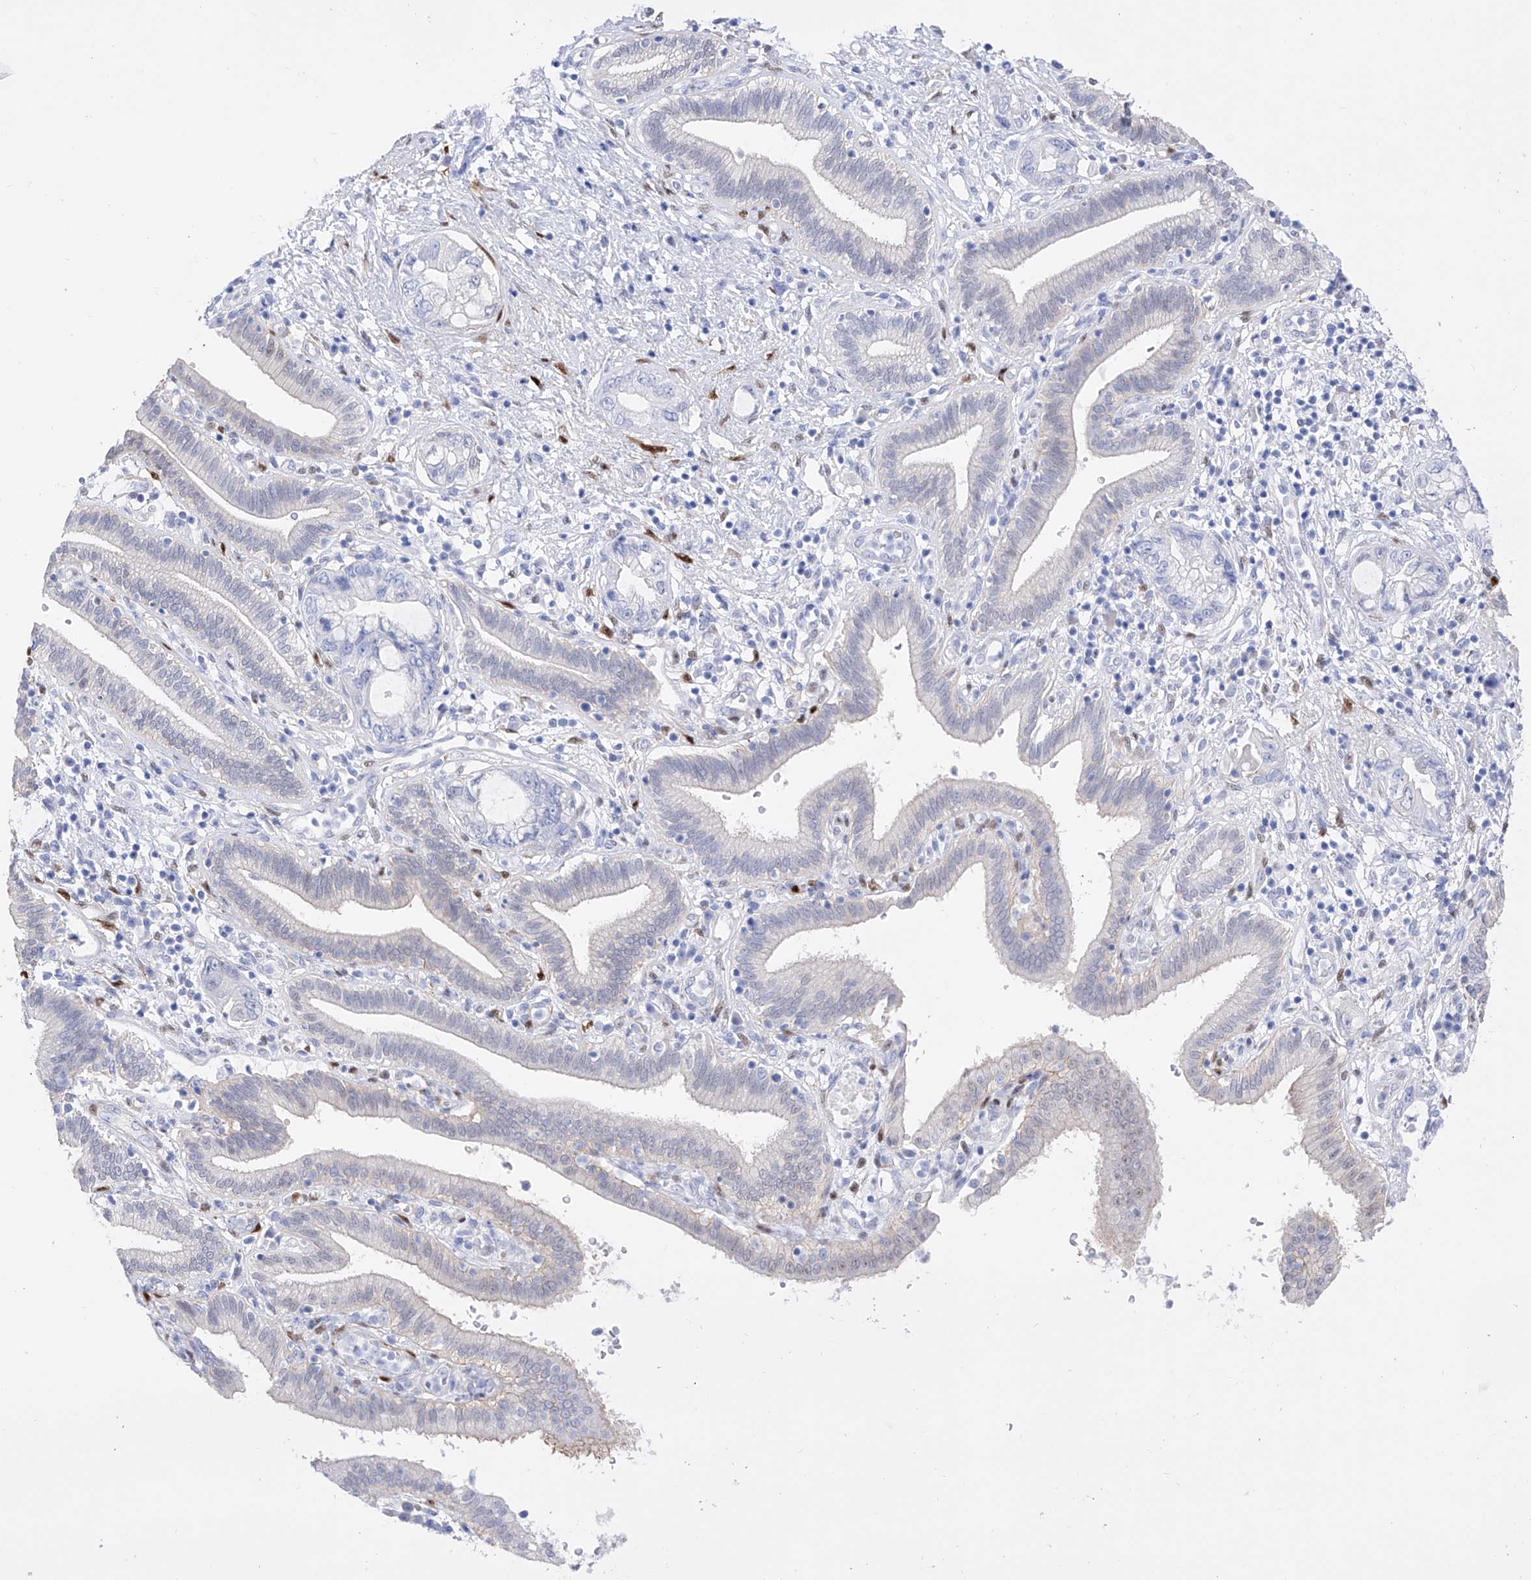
{"staining": {"intensity": "negative", "quantity": "none", "location": "none"}, "tissue": "pancreatic cancer", "cell_type": "Tumor cells", "image_type": "cancer", "snomed": [{"axis": "morphology", "description": "Adenocarcinoma, NOS"}, {"axis": "topography", "description": "Pancreas"}], "caption": "High magnification brightfield microscopy of pancreatic cancer stained with DAB (3,3'-diaminobenzidine) (brown) and counterstained with hematoxylin (blue): tumor cells show no significant expression.", "gene": "TRPC7", "patient": {"sex": "female", "age": 73}}